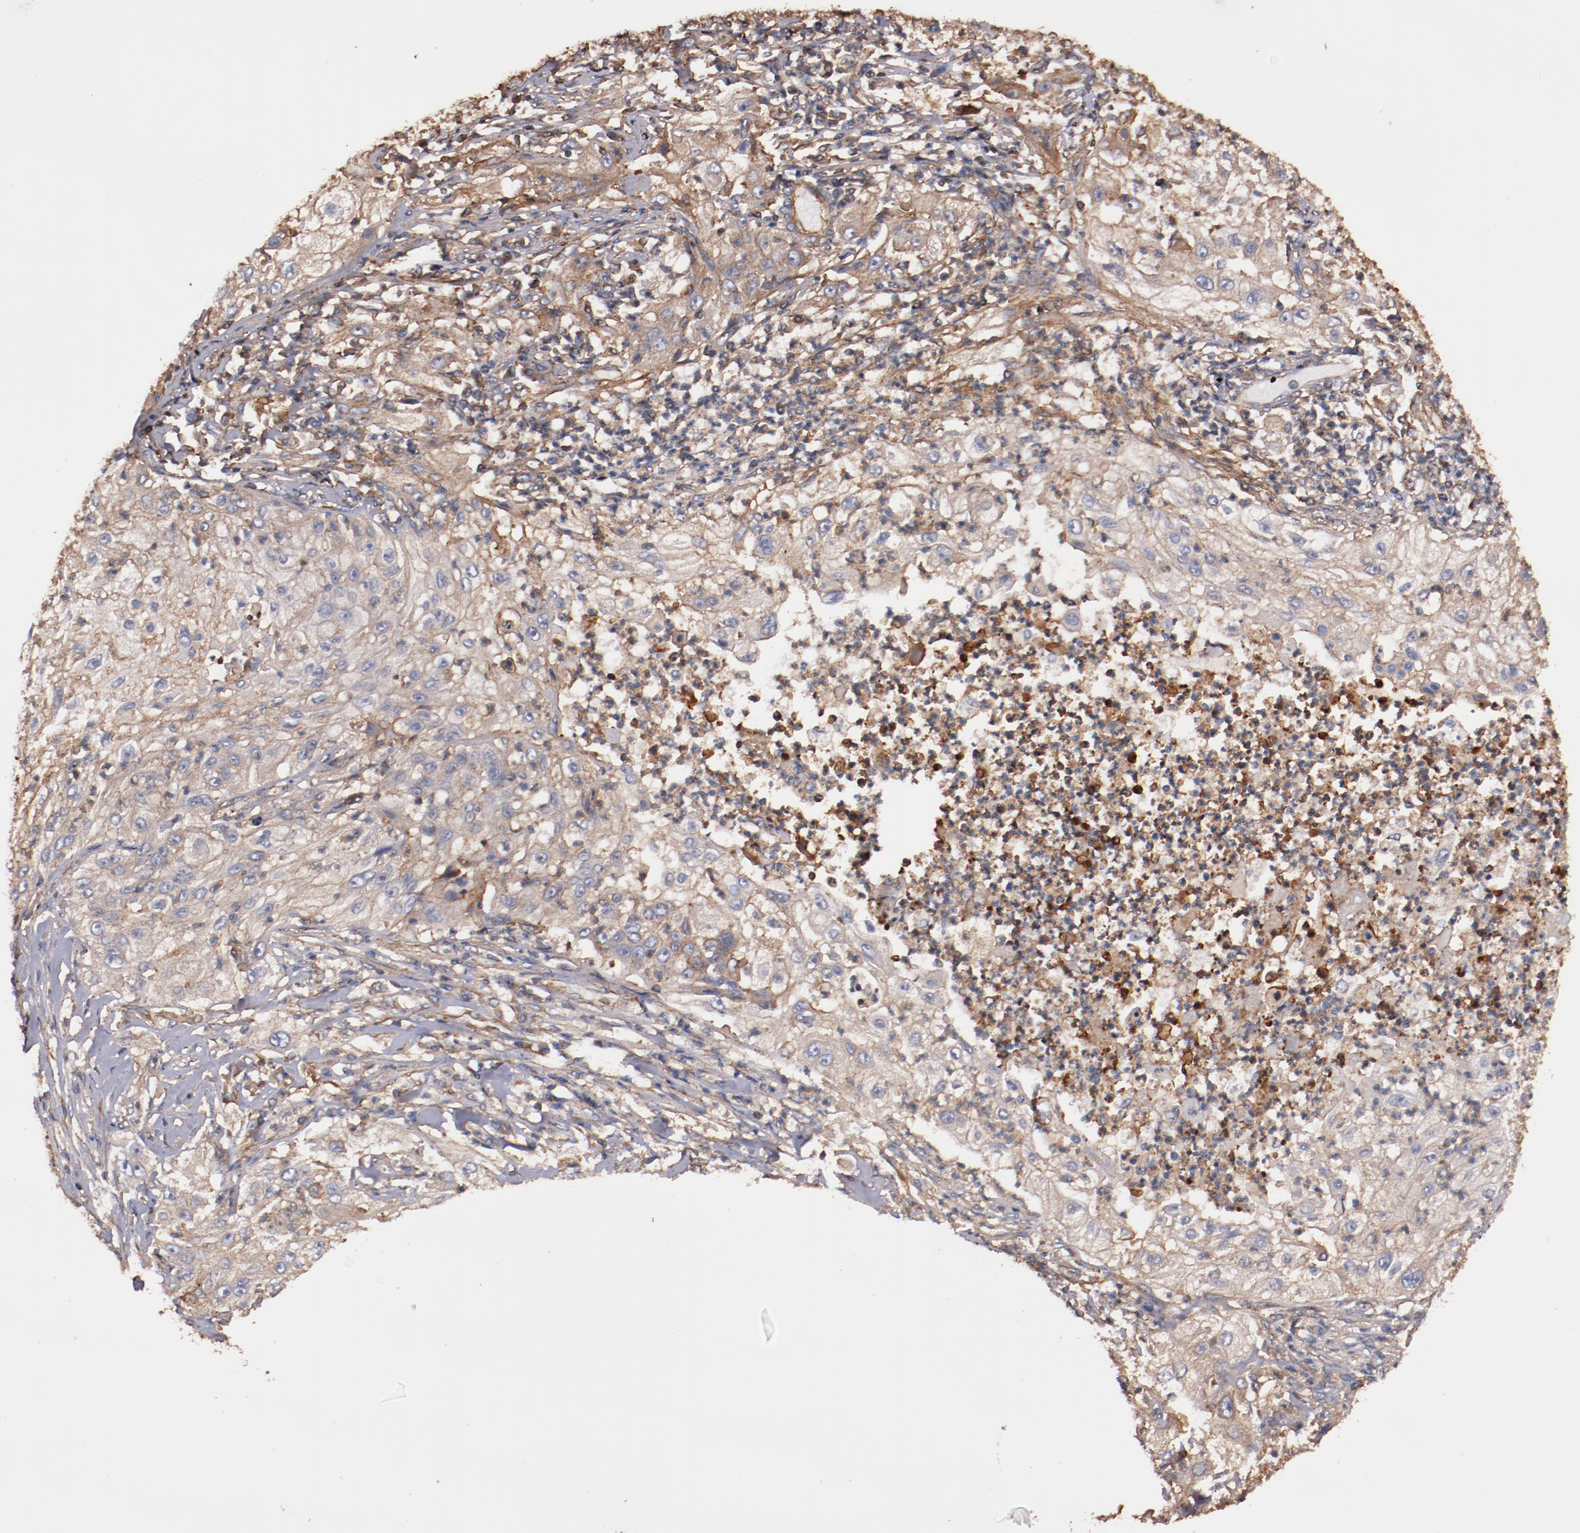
{"staining": {"intensity": "weak", "quantity": "25%-75%", "location": "cytoplasmic/membranous"}, "tissue": "lung cancer", "cell_type": "Tumor cells", "image_type": "cancer", "snomed": [{"axis": "morphology", "description": "Inflammation, NOS"}, {"axis": "morphology", "description": "Squamous cell carcinoma, NOS"}, {"axis": "topography", "description": "Lymph node"}, {"axis": "topography", "description": "Soft tissue"}, {"axis": "topography", "description": "Lung"}], "caption": "Protein staining by immunohistochemistry (IHC) exhibits weak cytoplasmic/membranous staining in about 25%-75% of tumor cells in squamous cell carcinoma (lung).", "gene": "TMOD3", "patient": {"sex": "male", "age": 66}}